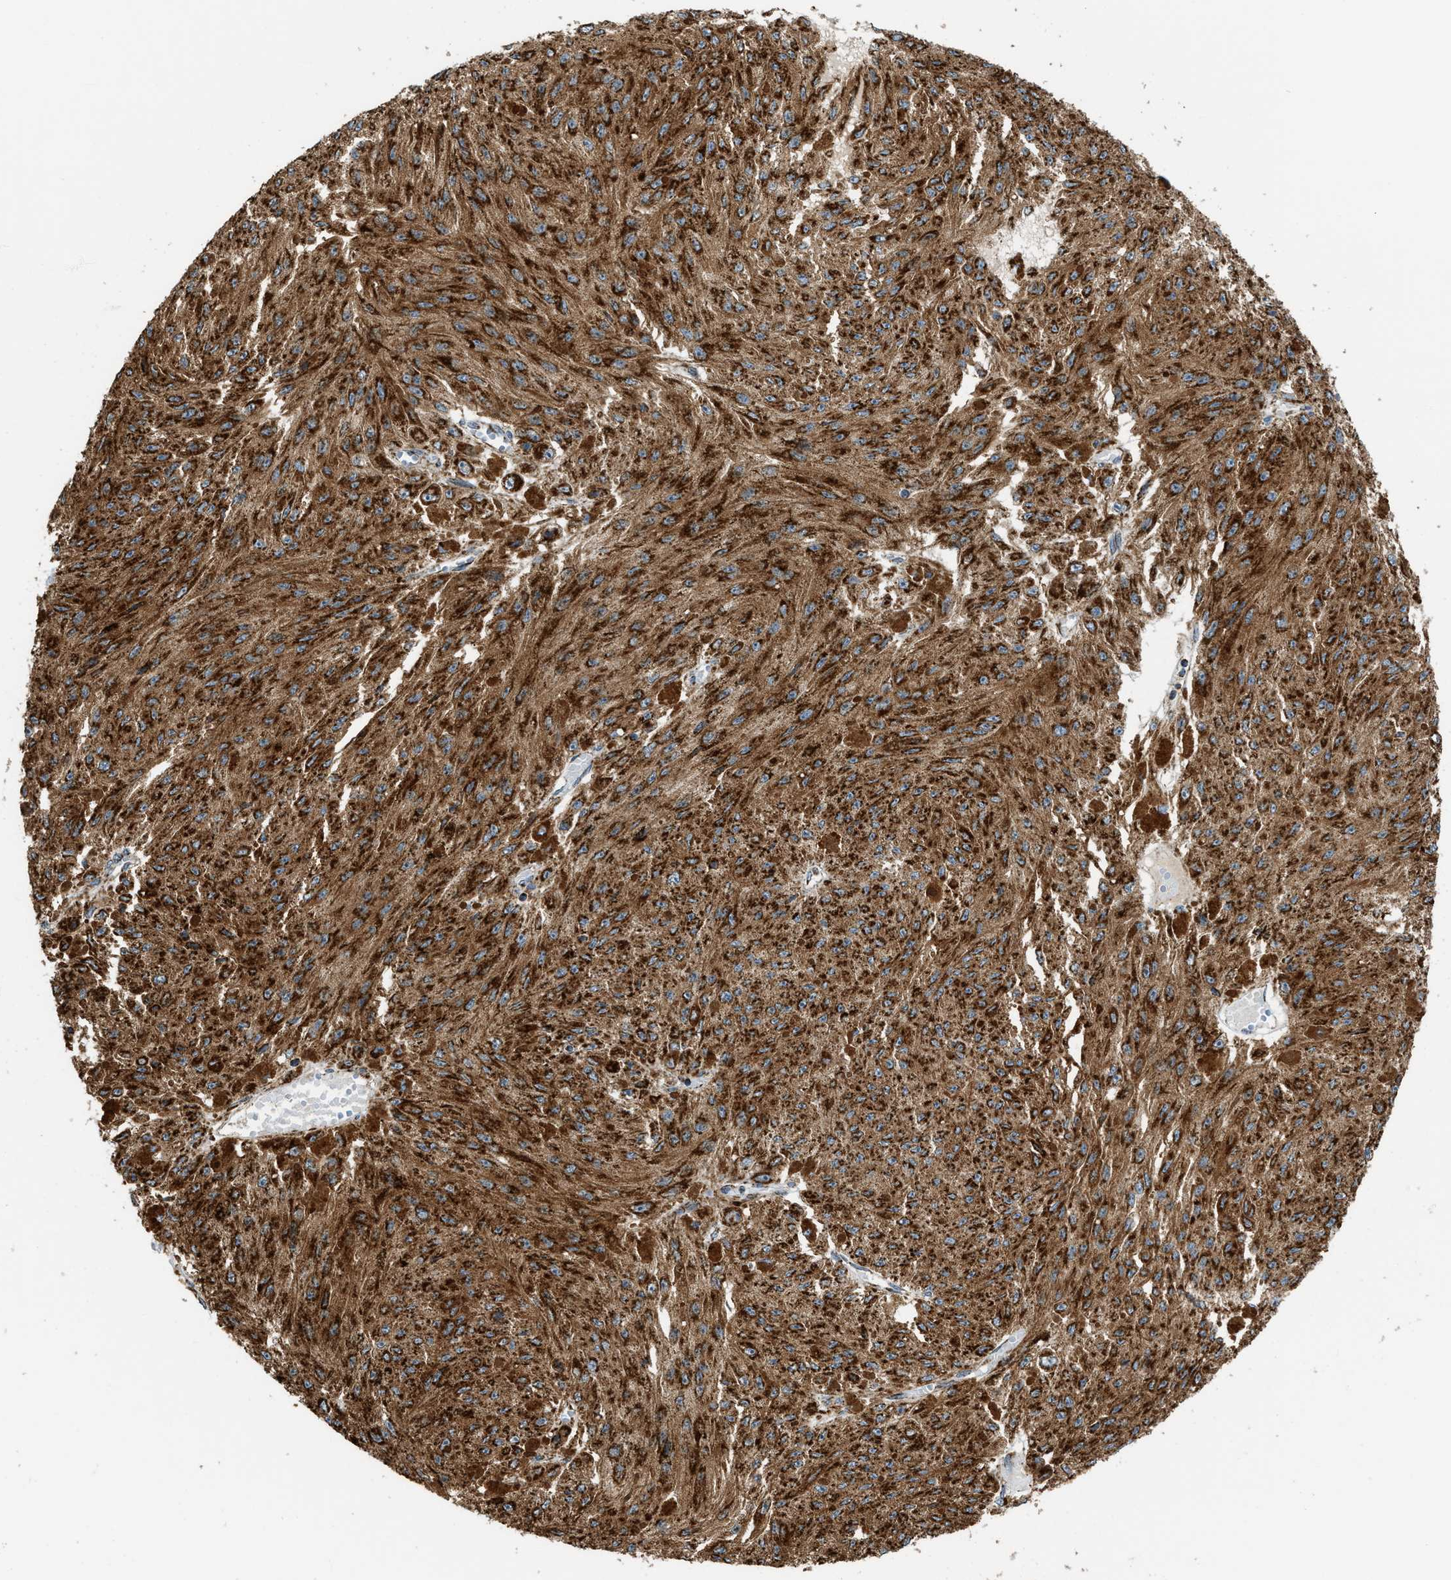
{"staining": {"intensity": "strong", "quantity": ">75%", "location": "cytoplasmic/membranous"}, "tissue": "melanoma", "cell_type": "Tumor cells", "image_type": "cancer", "snomed": [{"axis": "morphology", "description": "Malignant melanoma, NOS"}, {"axis": "topography", "description": "Other"}], "caption": "Melanoma tissue shows strong cytoplasmic/membranous positivity in about >75% of tumor cells The staining is performed using DAB (3,3'-diaminobenzidine) brown chromogen to label protein expression. The nuclei are counter-stained blue using hematoxylin.", "gene": "SGSM2", "patient": {"sex": "male", "age": 79}}